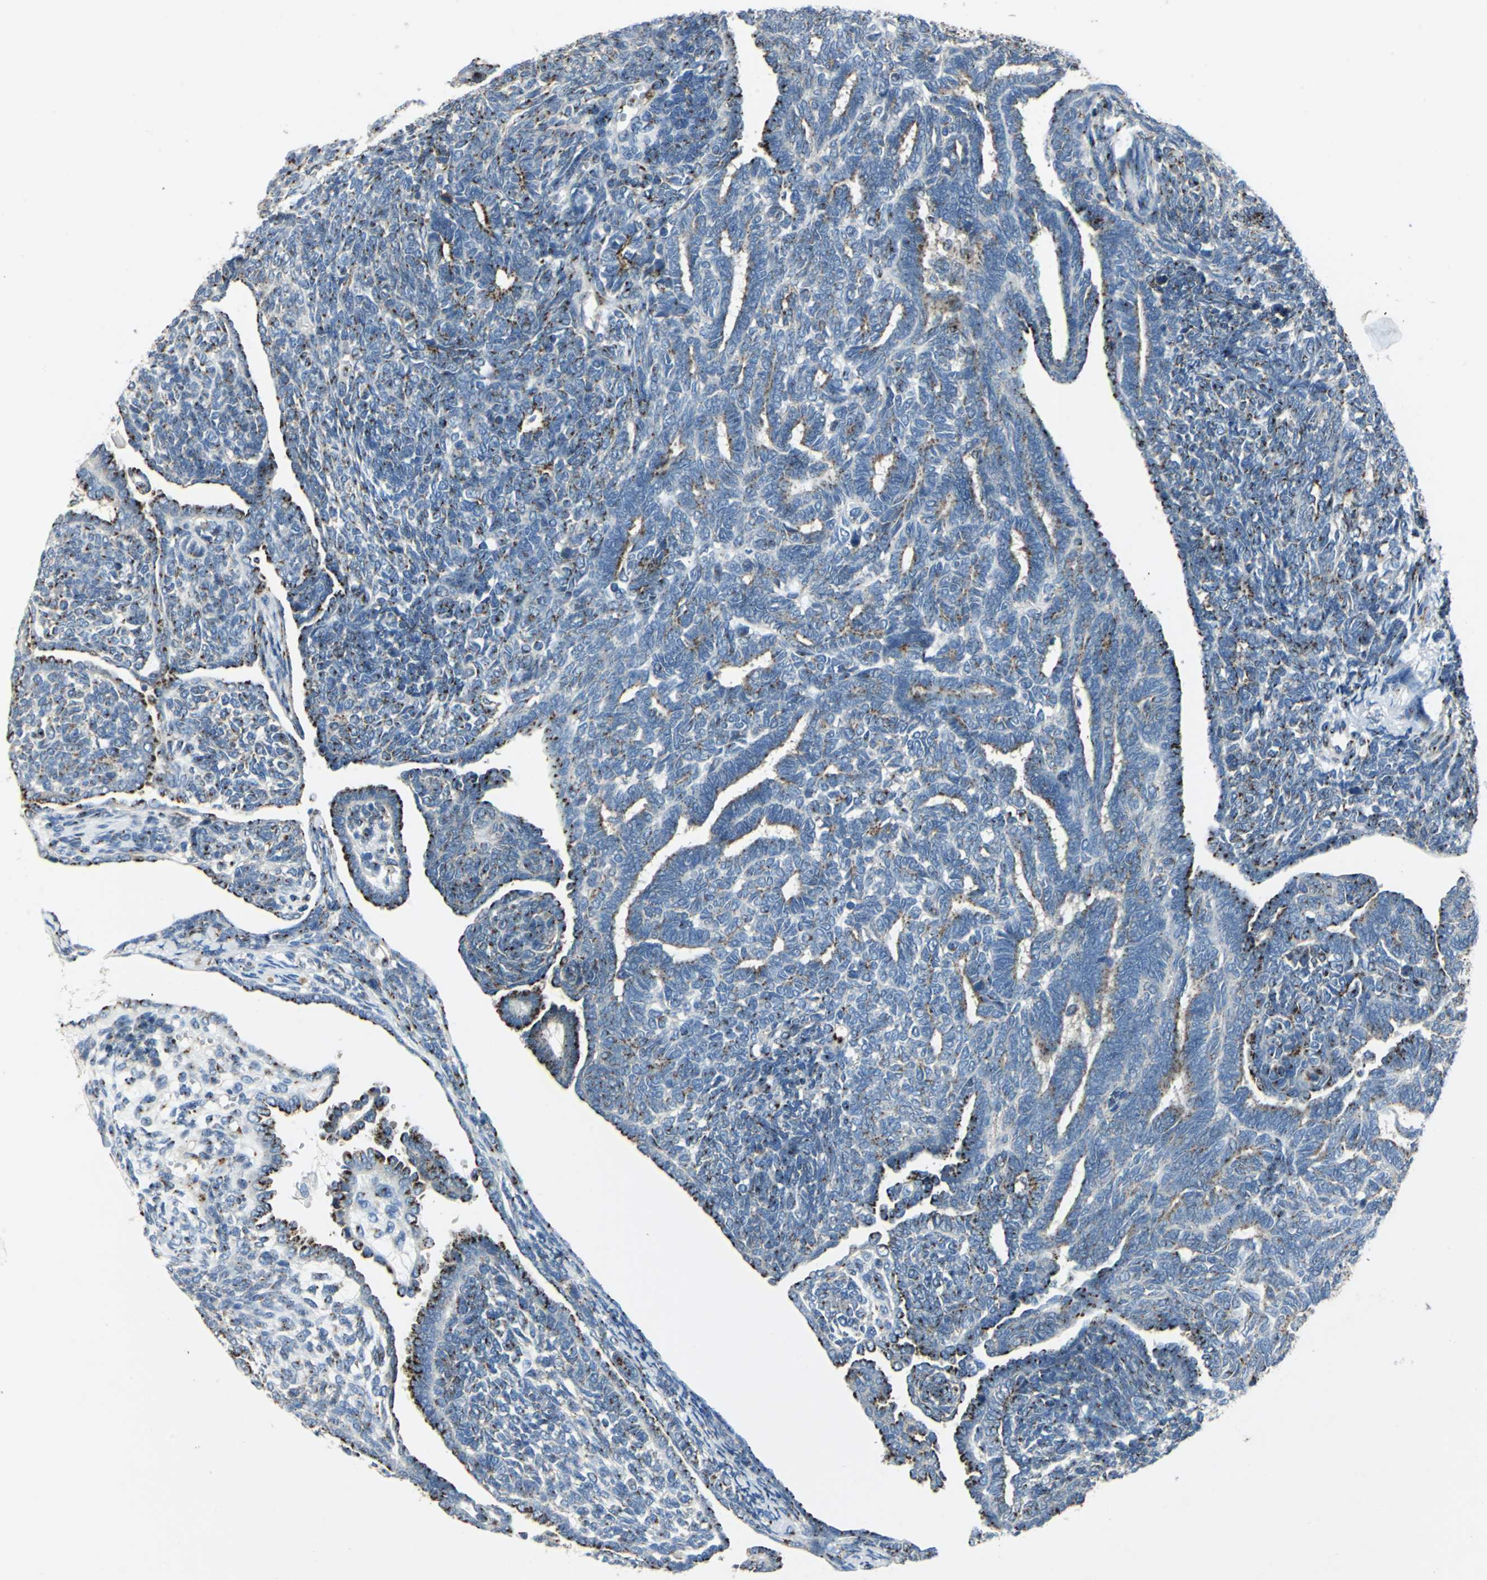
{"staining": {"intensity": "strong", "quantity": "<25%", "location": "cytoplasmic/membranous"}, "tissue": "endometrial cancer", "cell_type": "Tumor cells", "image_type": "cancer", "snomed": [{"axis": "morphology", "description": "Neoplasm, malignant, NOS"}, {"axis": "topography", "description": "Endometrium"}], "caption": "Tumor cells display strong cytoplasmic/membranous positivity in approximately <25% of cells in endometrial malignant neoplasm.", "gene": "GPR3", "patient": {"sex": "female", "age": 74}}